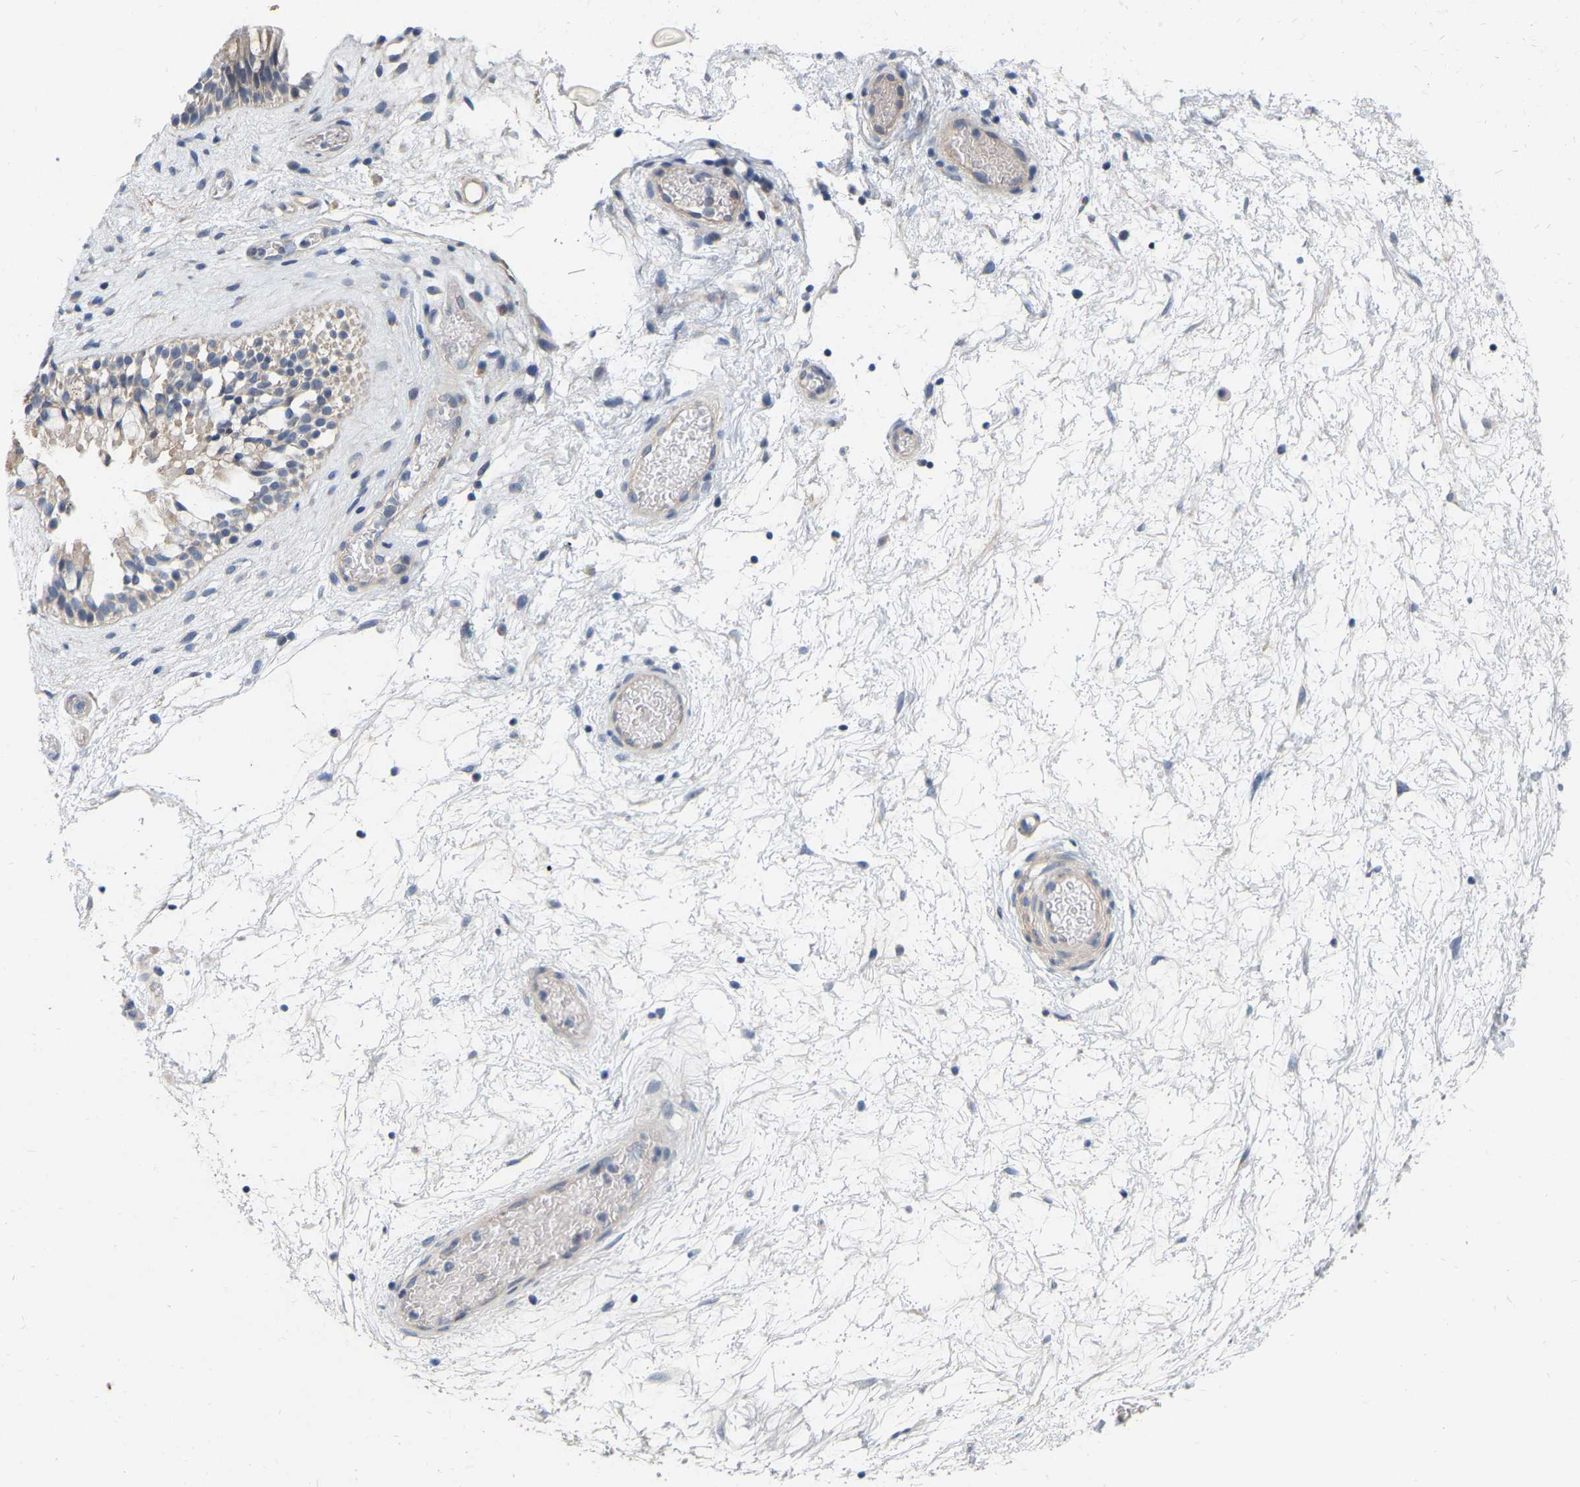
{"staining": {"intensity": "moderate", "quantity": "25%-75%", "location": "cytoplasmic/membranous"}, "tissue": "nasopharynx", "cell_type": "Respiratory epithelial cells", "image_type": "normal", "snomed": [{"axis": "morphology", "description": "Normal tissue, NOS"}, {"axis": "morphology", "description": "Inflammation, NOS"}, {"axis": "topography", "description": "Nasopharynx"}], "caption": "There is medium levels of moderate cytoplasmic/membranous staining in respiratory epithelial cells of normal nasopharynx, as demonstrated by immunohistochemical staining (brown color).", "gene": "SSH1", "patient": {"sex": "male", "age": 48}}